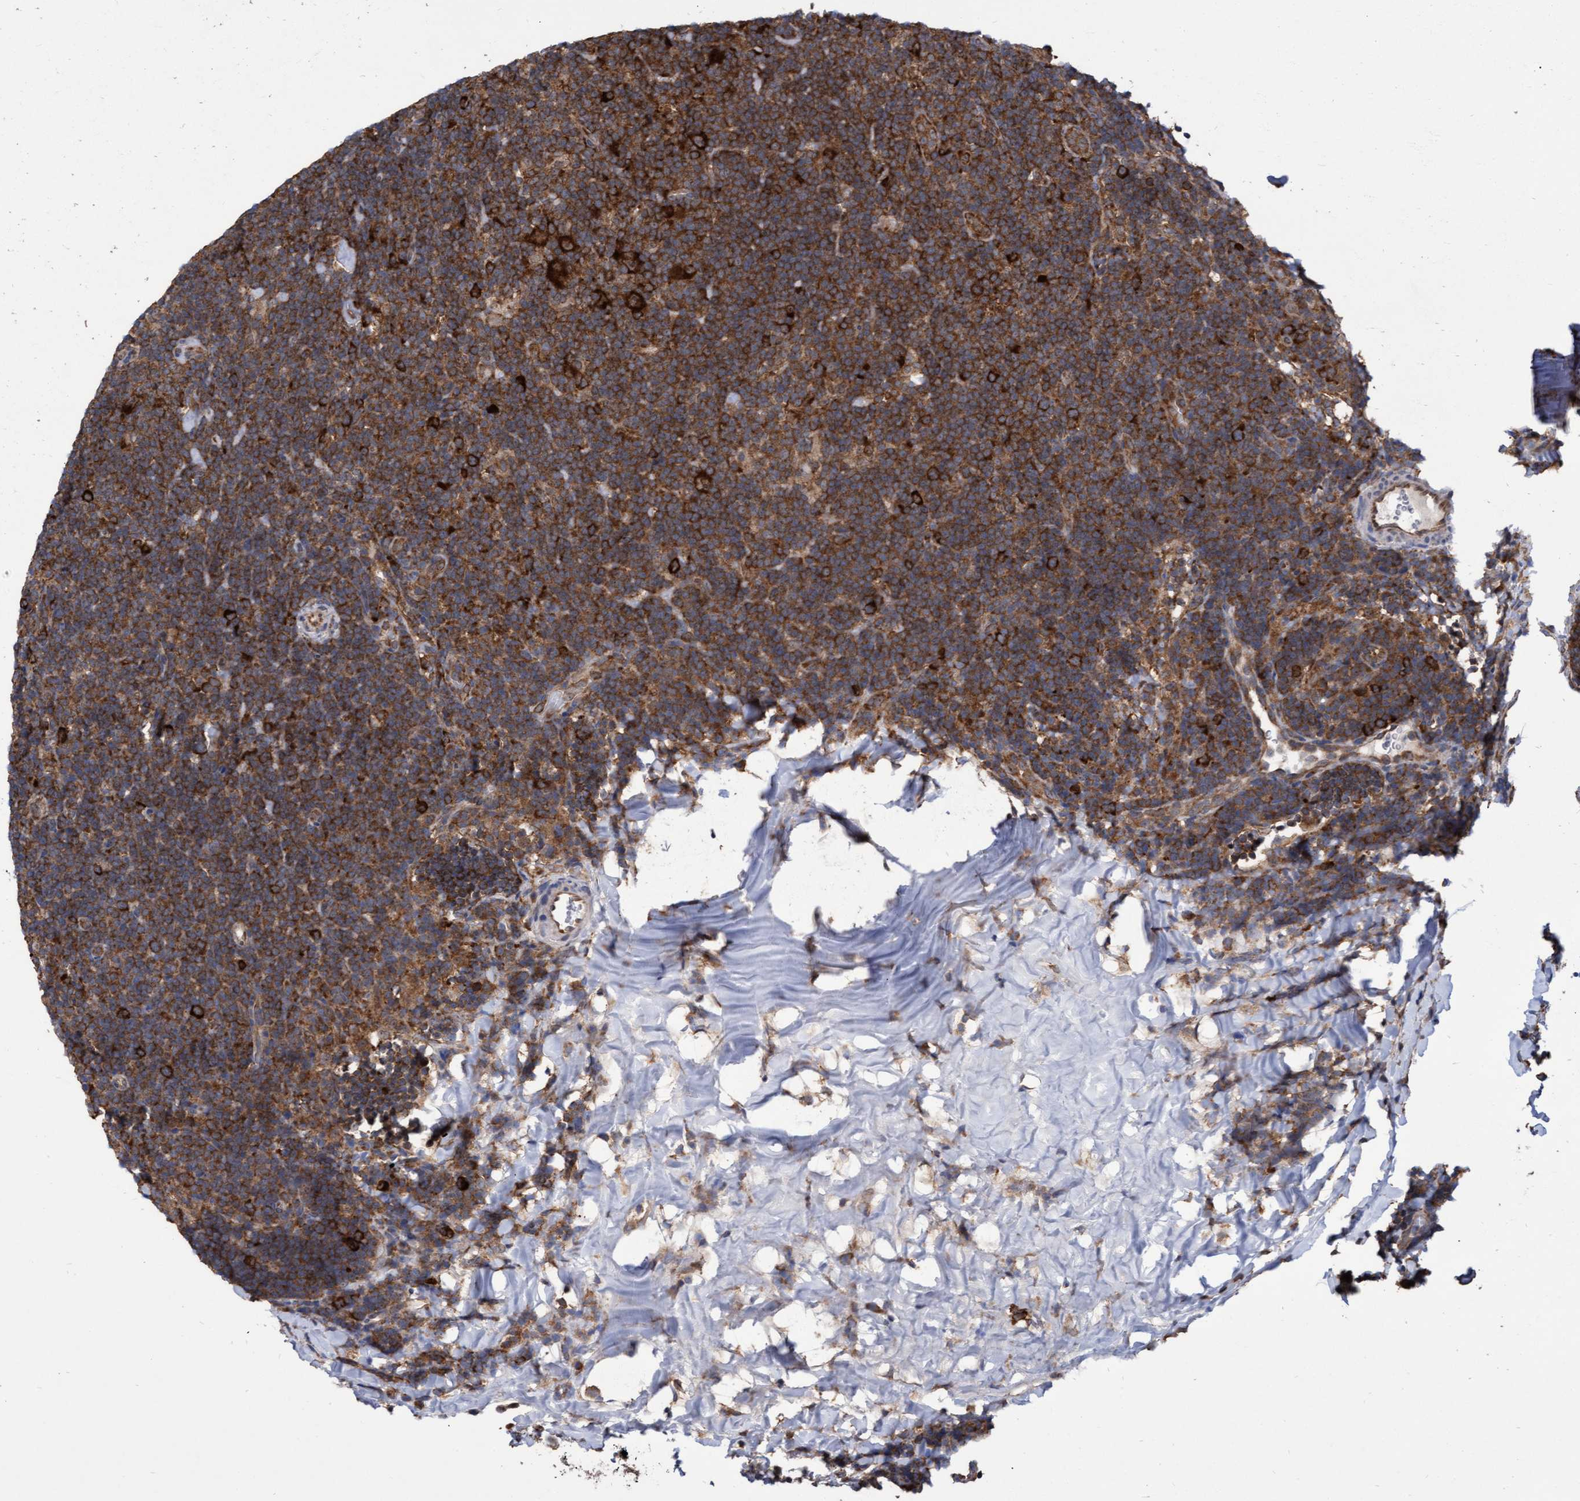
{"staining": {"intensity": "strong", "quantity": ">75%", "location": "cytoplasmic/membranous"}, "tissue": "lymphoma", "cell_type": "Tumor cells", "image_type": "cancer", "snomed": [{"axis": "morphology", "description": "Hodgkin's disease, NOS"}, {"axis": "topography", "description": "Lymph node"}], "caption": "Strong cytoplasmic/membranous protein staining is seen in about >75% of tumor cells in lymphoma.", "gene": "ABCF2", "patient": {"sex": "female", "age": 57}}